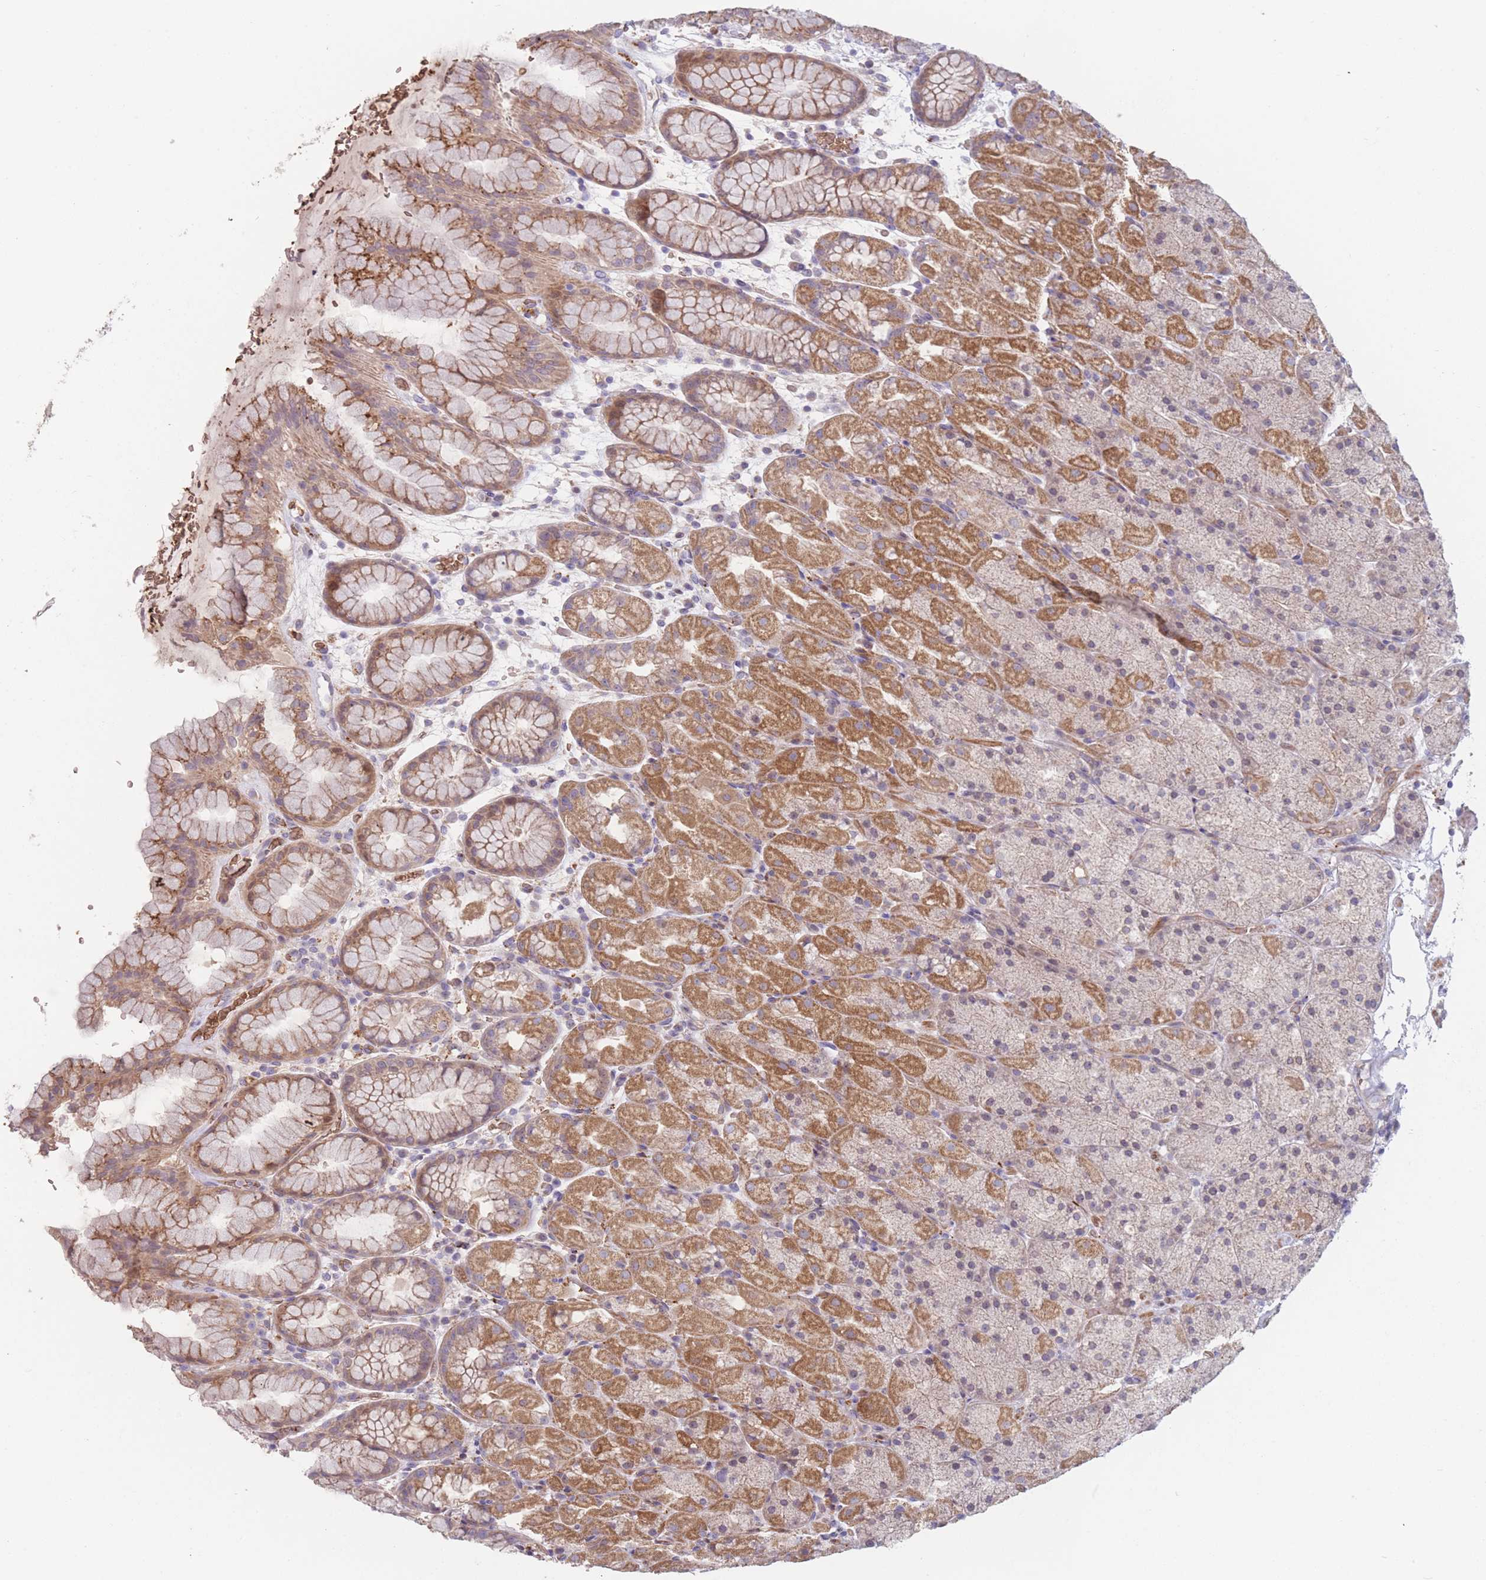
{"staining": {"intensity": "moderate", "quantity": "25%-75%", "location": "cytoplasmic/membranous"}, "tissue": "stomach", "cell_type": "Glandular cells", "image_type": "normal", "snomed": [{"axis": "morphology", "description": "Normal tissue, NOS"}, {"axis": "topography", "description": "Stomach, upper"}, {"axis": "topography", "description": "Stomach, lower"}], "caption": "Brown immunohistochemical staining in unremarkable stomach reveals moderate cytoplasmic/membranous expression in about 25%-75% of glandular cells. (DAB (3,3'-diaminobenzidine) = brown stain, brightfield microscopy at high magnification).", "gene": "SMPD4", "patient": {"sex": "male", "age": 67}}